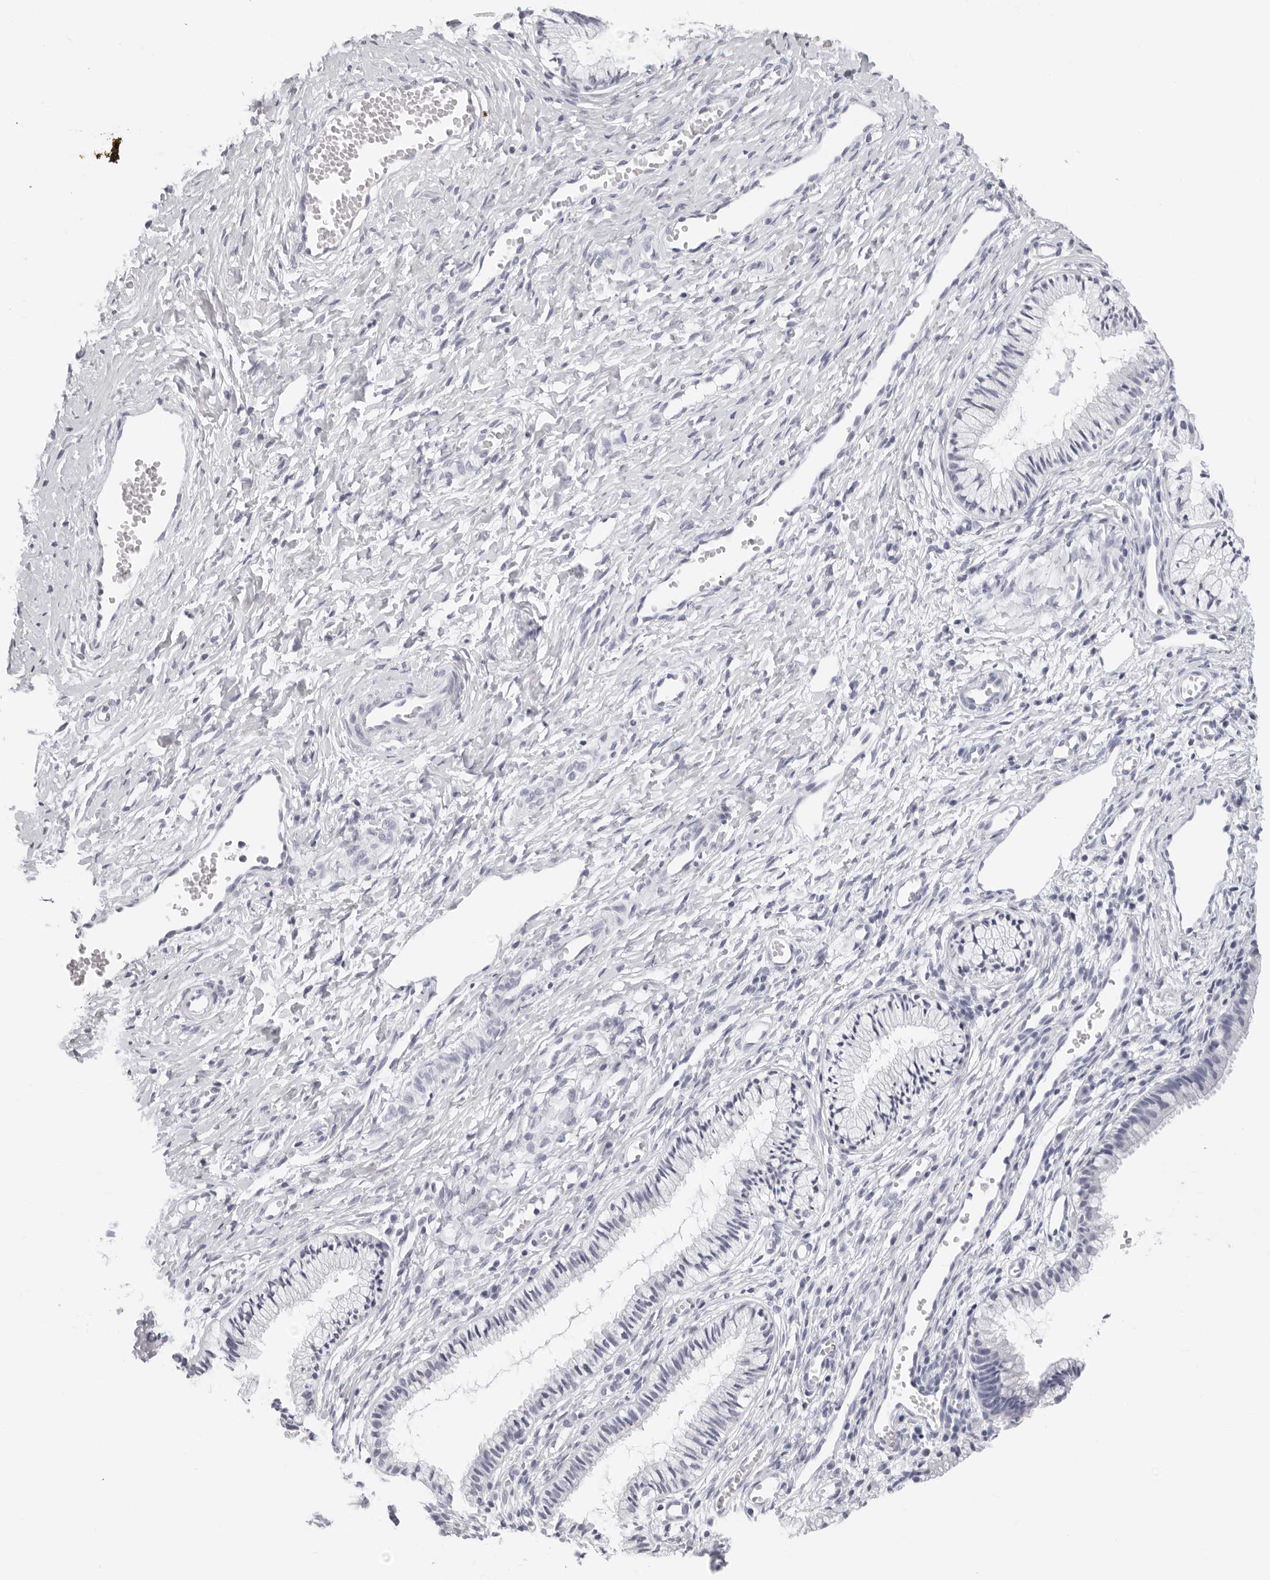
{"staining": {"intensity": "negative", "quantity": "none", "location": "none"}, "tissue": "cervix", "cell_type": "Glandular cells", "image_type": "normal", "snomed": [{"axis": "morphology", "description": "Normal tissue, NOS"}, {"axis": "topography", "description": "Cervix"}], "caption": "Immunohistochemical staining of normal human cervix displays no significant expression in glandular cells. (Brightfield microscopy of DAB (3,3'-diaminobenzidine) IHC at high magnification).", "gene": "AGMAT", "patient": {"sex": "female", "age": 27}}